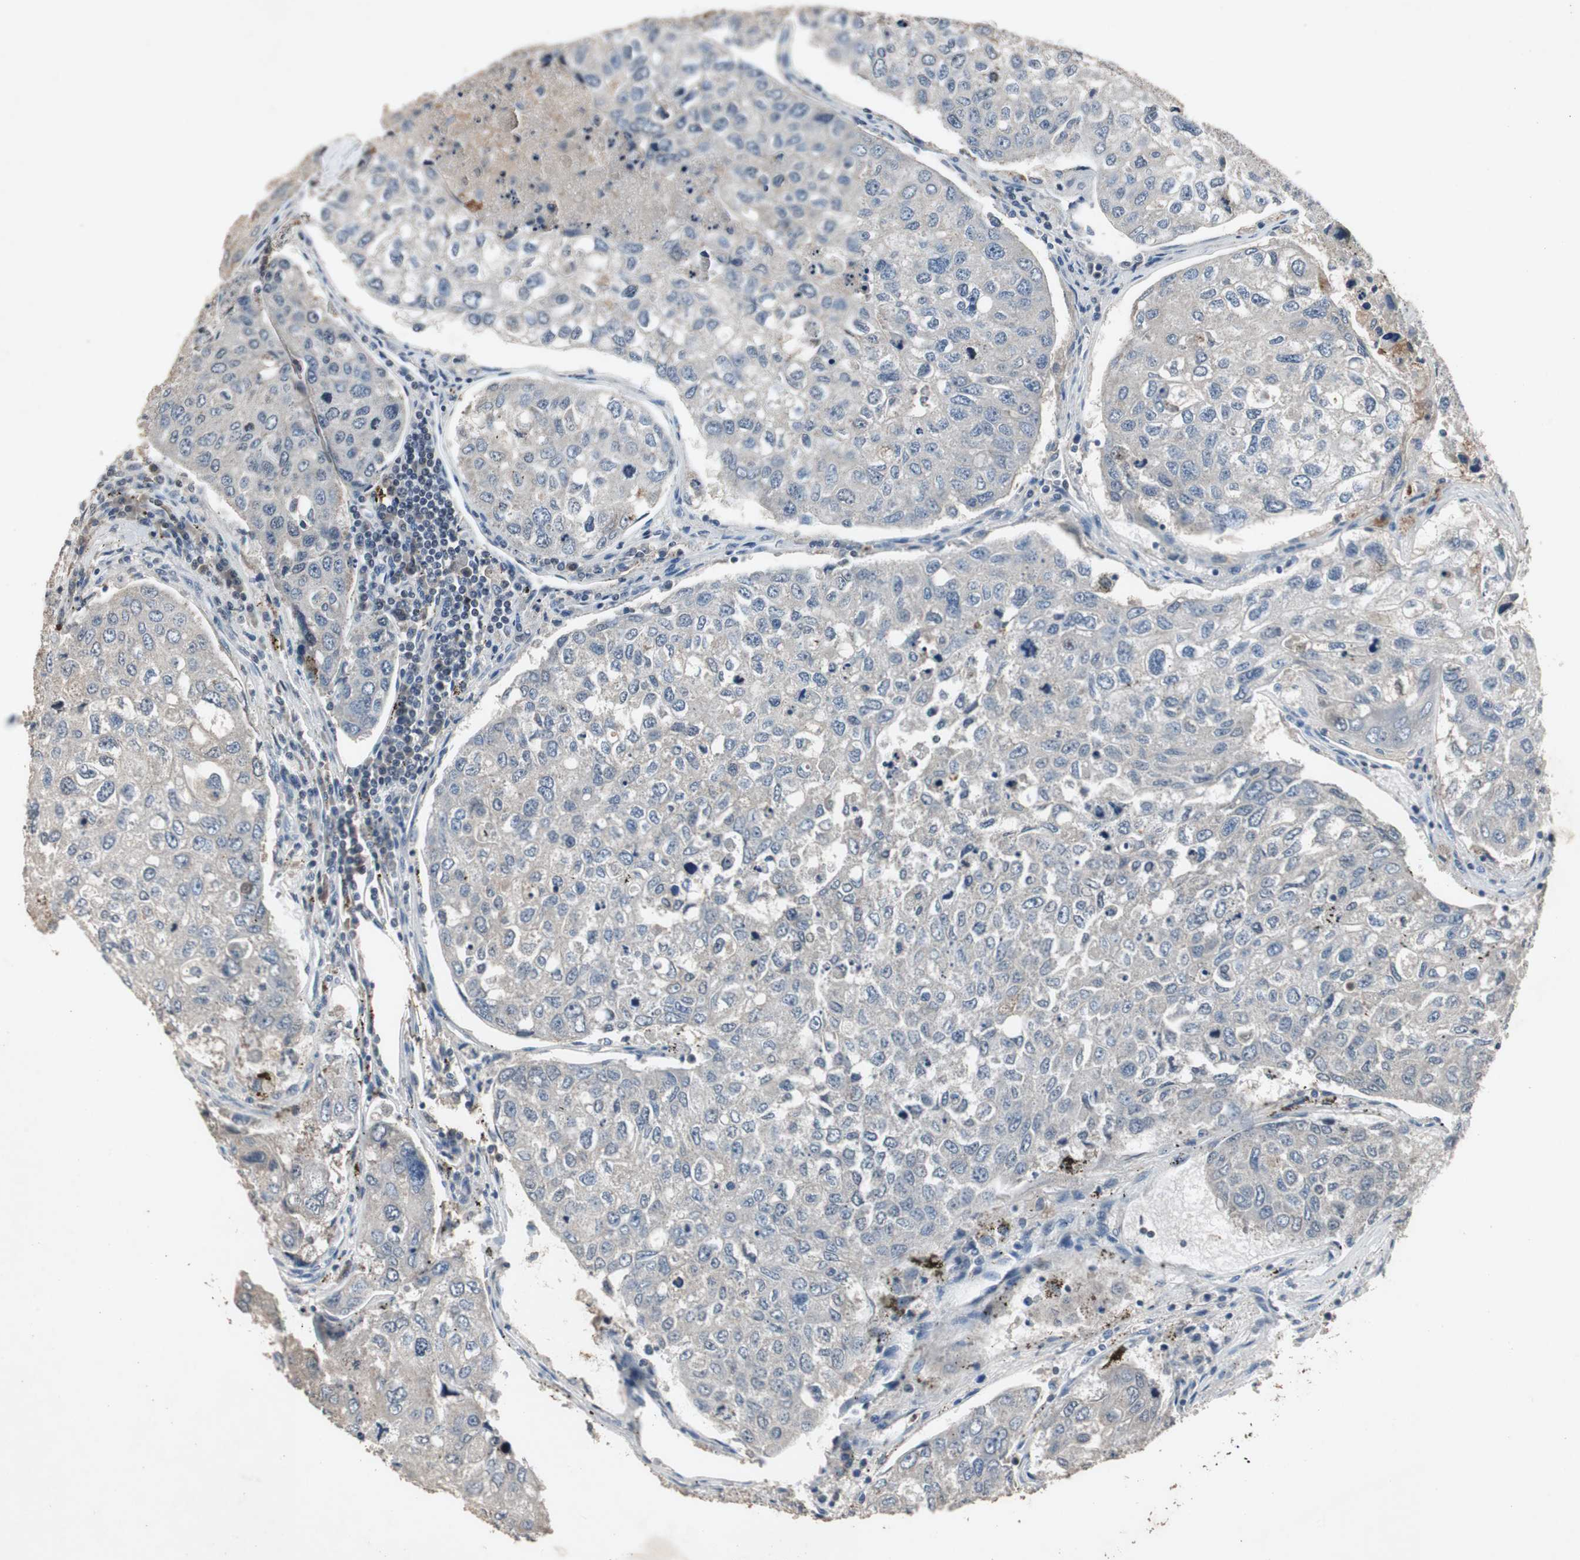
{"staining": {"intensity": "negative", "quantity": "<25%", "location": "none"}, "tissue": "urothelial cancer", "cell_type": "Tumor cells", "image_type": "cancer", "snomed": [{"axis": "morphology", "description": "Urothelial carcinoma, High grade"}, {"axis": "topography", "description": "Lymph node"}, {"axis": "topography", "description": "Urinary bladder"}], "caption": "DAB (3,3'-diaminobenzidine) immunohistochemical staining of urothelial cancer exhibits no significant expression in tumor cells. The staining is performed using DAB brown chromogen with nuclei counter-stained in using hematoxylin.", "gene": "ADNP2", "patient": {"sex": "male", "age": 51}}